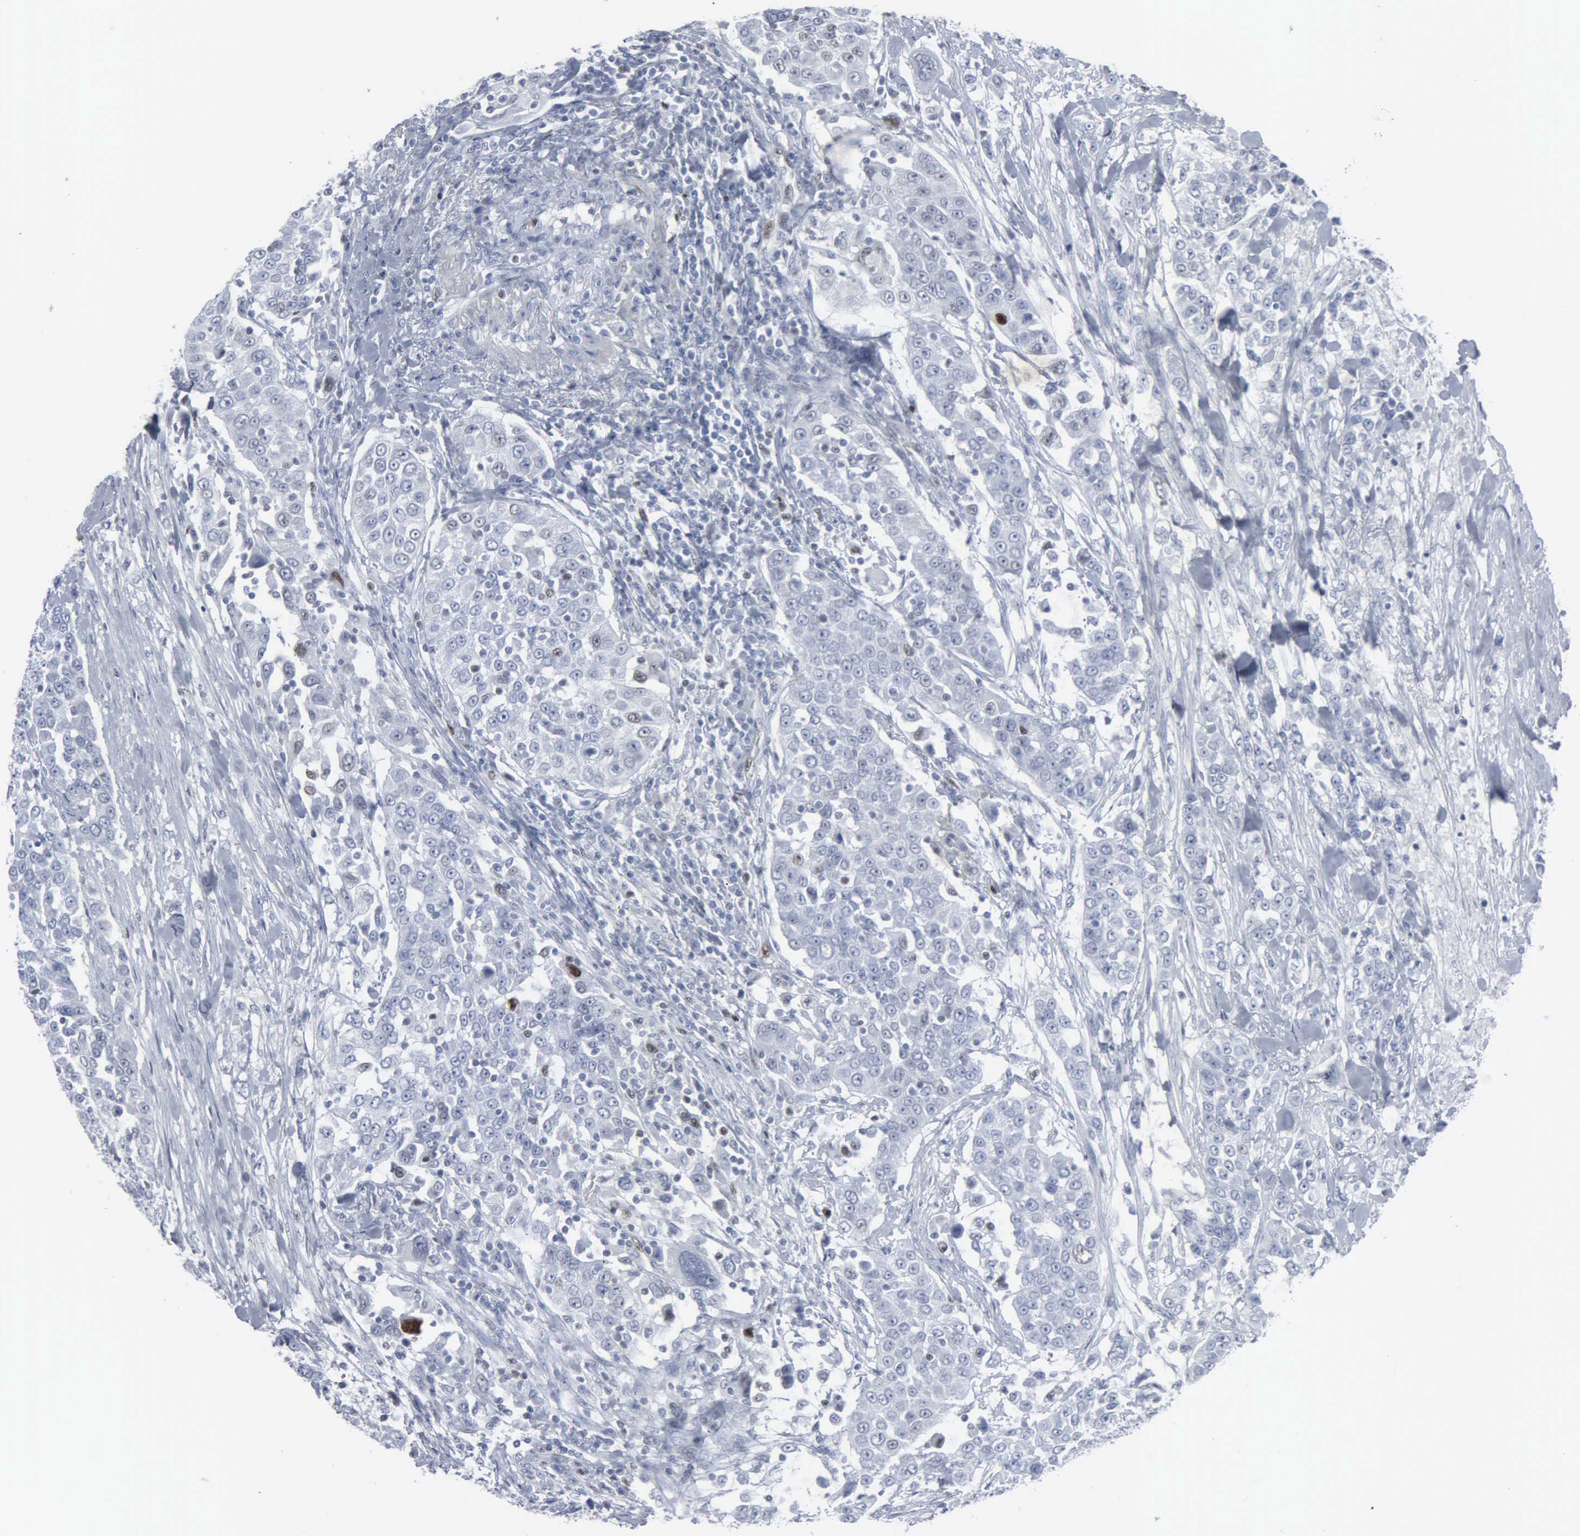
{"staining": {"intensity": "negative", "quantity": "none", "location": "none"}, "tissue": "urothelial cancer", "cell_type": "Tumor cells", "image_type": "cancer", "snomed": [{"axis": "morphology", "description": "Urothelial carcinoma, High grade"}, {"axis": "topography", "description": "Urinary bladder"}], "caption": "High power microscopy histopathology image of an immunohistochemistry (IHC) photomicrograph of high-grade urothelial carcinoma, revealing no significant expression in tumor cells.", "gene": "CCND3", "patient": {"sex": "female", "age": 80}}